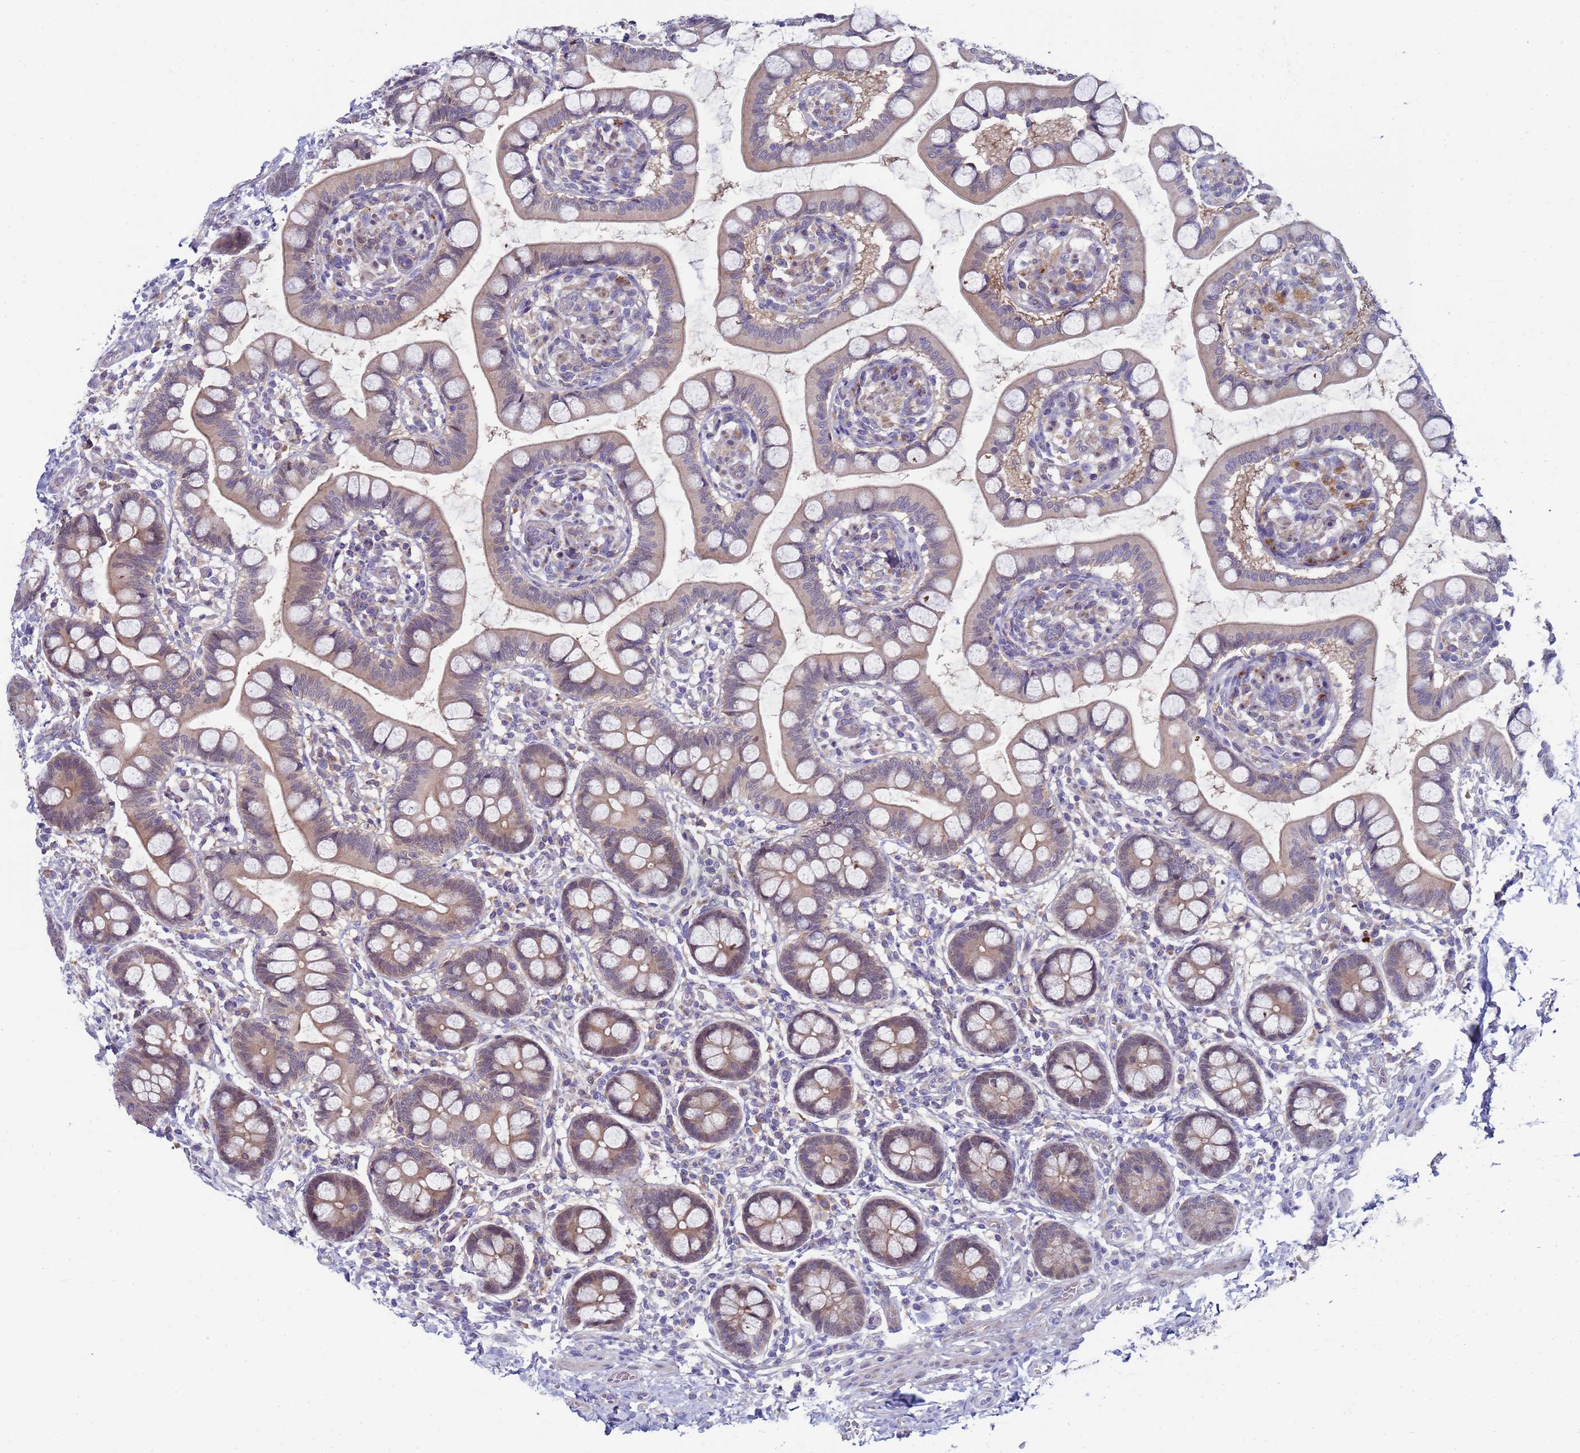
{"staining": {"intensity": "moderate", "quantity": "25%-75%", "location": "cytoplasmic/membranous"}, "tissue": "small intestine", "cell_type": "Glandular cells", "image_type": "normal", "snomed": [{"axis": "morphology", "description": "Normal tissue, NOS"}, {"axis": "topography", "description": "Small intestine"}], "caption": "High-power microscopy captured an IHC photomicrograph of benign small intestine, revealing moderate cytoplasmic/membranous positivity in approximately 25%-75% of glandular cells. Using DAB (3,3'-diaminobenzidine) (brown) and hematoxylin (blue) stains, captured at high magnification using brightfield microscopy.", "gene": "ENOSF1", "patient": {"sex": "male", "age": 52}}